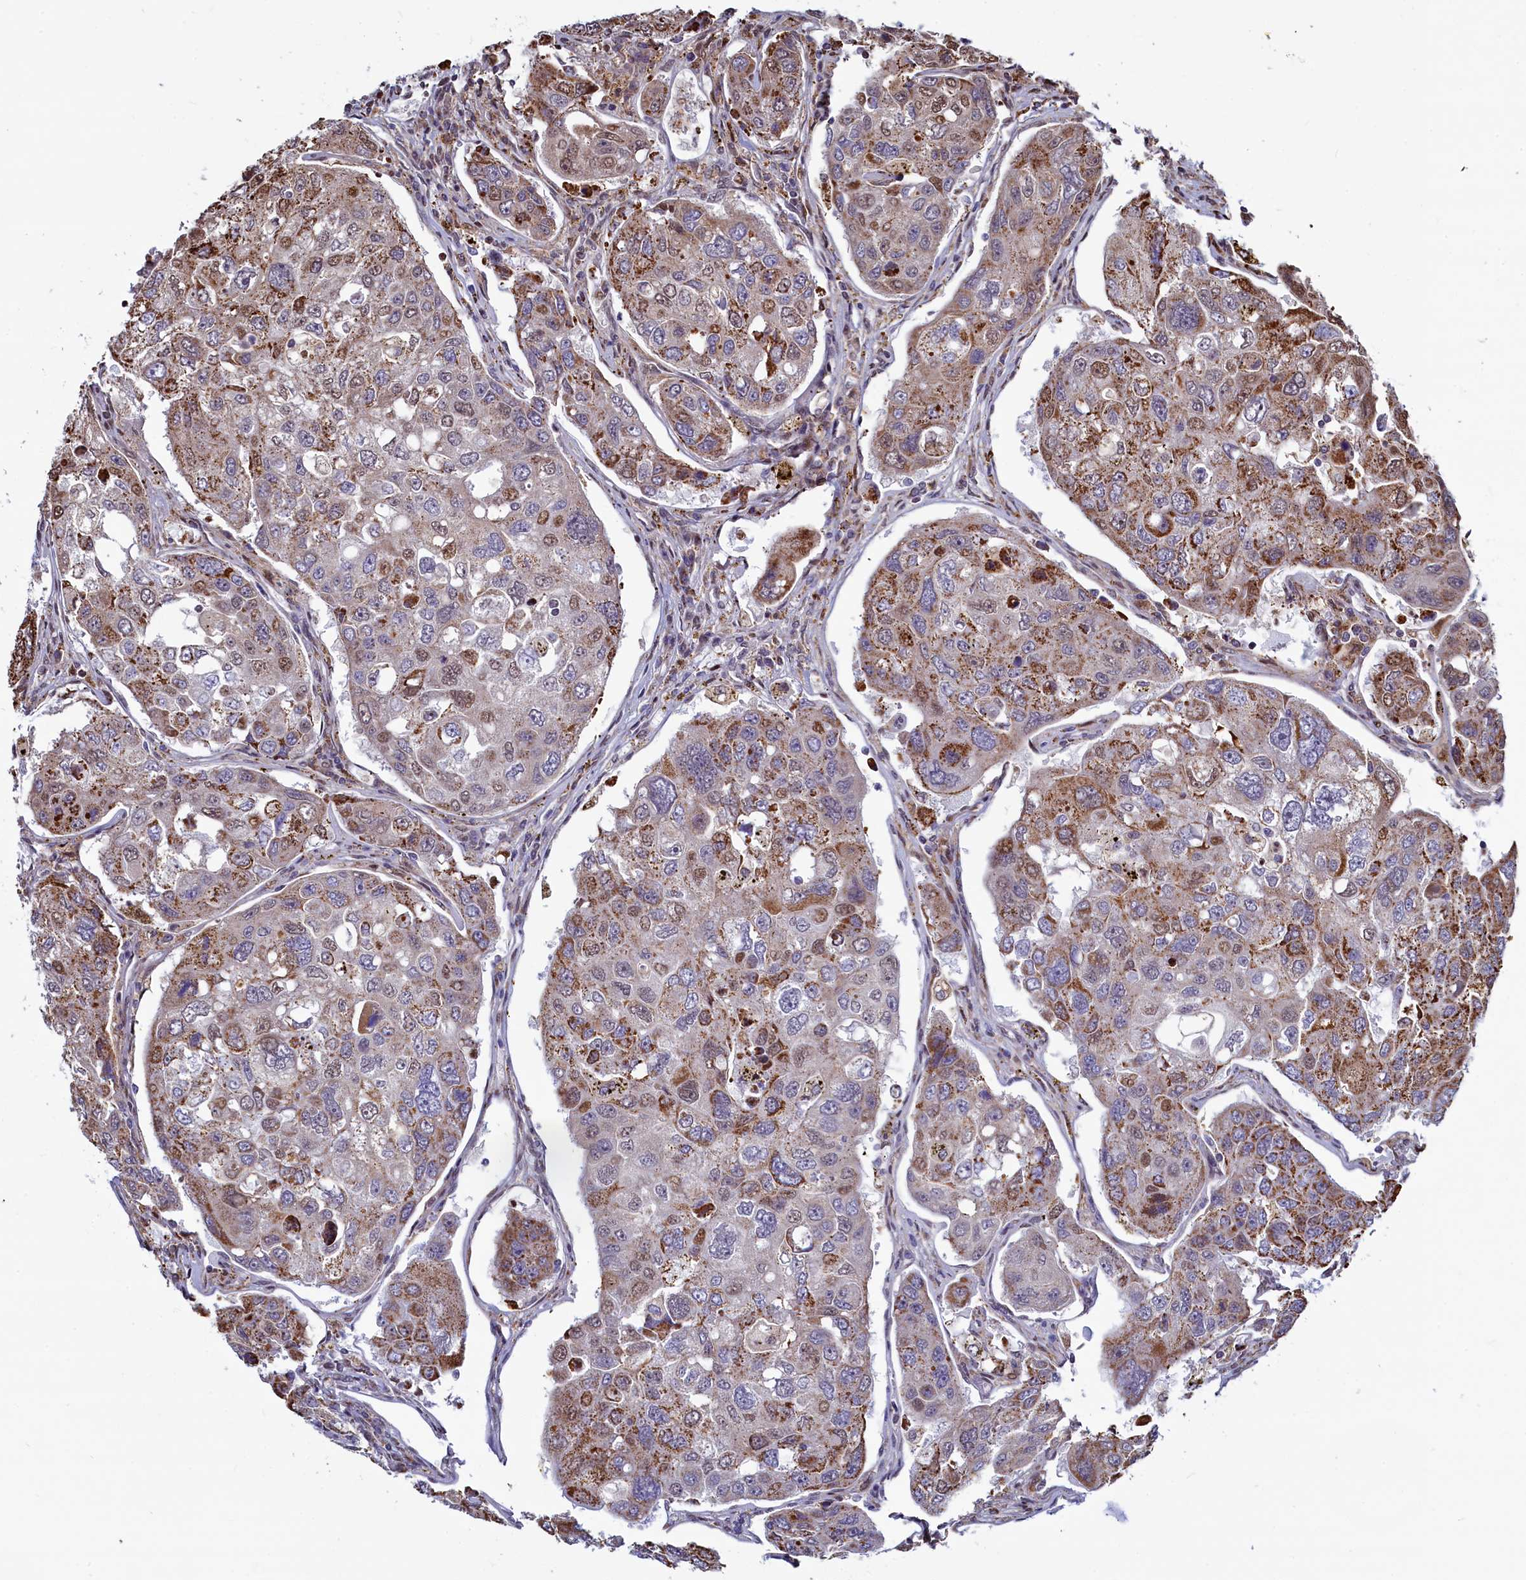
{"staining": {"intensity": "moderate", "quantity": "25%-75%", "location": "cytoplasmic/membranous,nuclear"}, "tissue": "urothelial cancer", "cell_type": "Tumor cells", "image_type": "cancer", "snomed": [{"axis": "morphology", "description": "Urothelial carcinoma, High grade"}, {"axis": "topography", "description": "Lymph node"}, {"axis": "topography", "description": "Urinary bladder"}], "caption": "Immunohistochemical staining of urothelial cancer shows medium levels of moderate cytoplasmic/membranous and nuclear protein positivity in approximately 25%-75% of tumor cells.", "gene": "HDGFL3", "patient": {"sex": "male", "age": 51}}